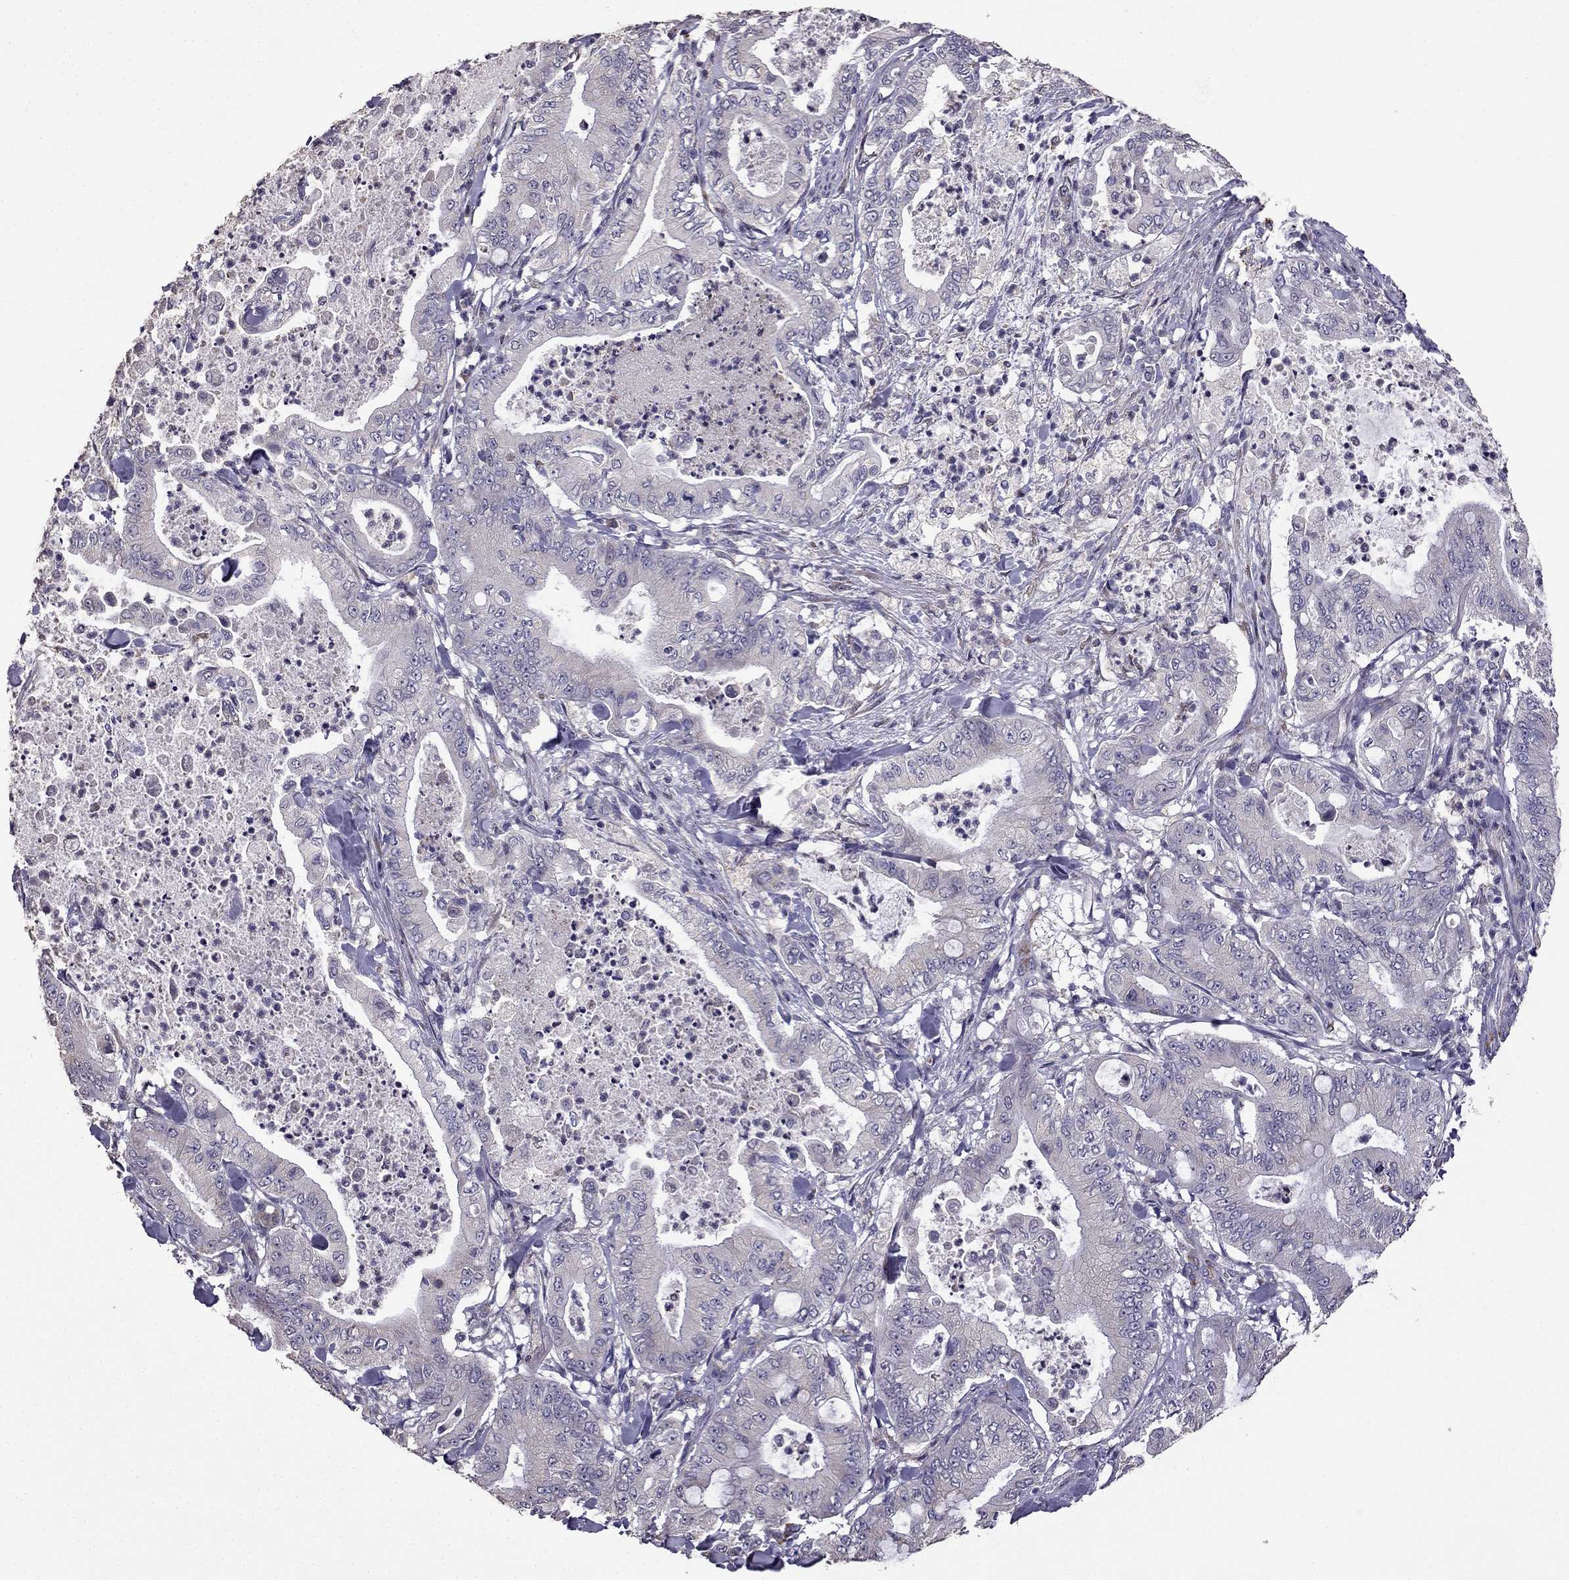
{"staining": {"intensity": "negative", "quantity": "none", "location": "none"}, "tissue": "pancreatic cancer", "cell_type": "Tumor cells", "image_type": "cancer", "snomed": [{"axis": "morphology", "description": "Adenocarcinoma, NOS"}, {"axis": "topography", "description": "Pancreas"}], "caption": "This is an immunohistochemistry micrograph of pancreatic cancer (adenocarcinoma). There is no positivity in tumor cells.", "gene": "CDH9", "patient": {"sex": "male", "age": 71}}